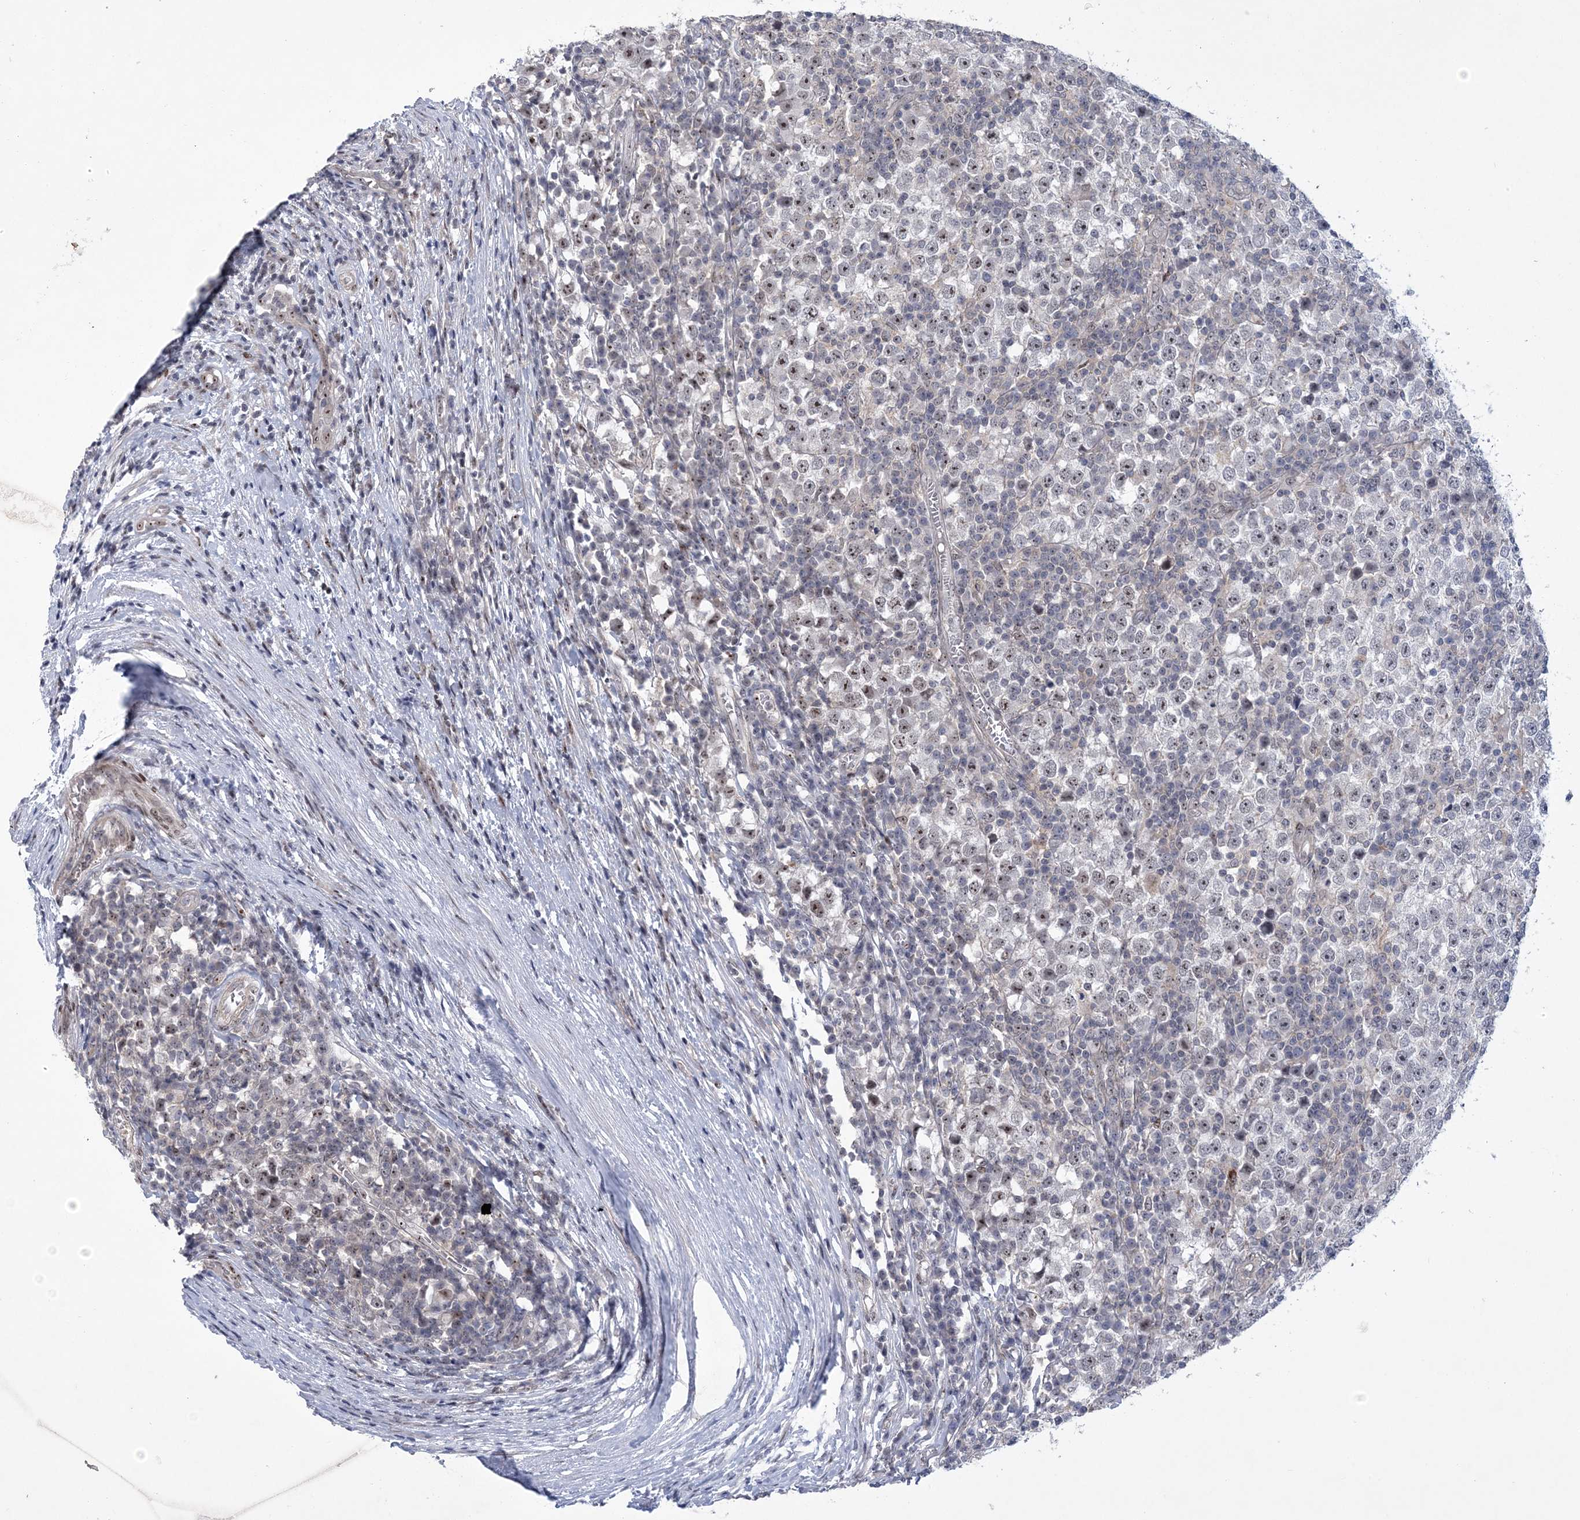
{"staining": {"intensity": "moderate", "quantity": "<25%", "location": "nuclear"}, "tissue": "testis cancer", "cell_type": "Tumor cells", "image_type": "cancer", "snomed": [{"axis": "morphology", "description": "Seminoma, NOS"}, {"axis": "topography", "description": "Testis"}], "caption": "Protein expression analysis of testis cancer (seminoma) demonstrates moderate nuclear expression in about <25% of tumor cells.", "gene": "HOMEZ", "patient": {"sex": "male", "age": 65}}